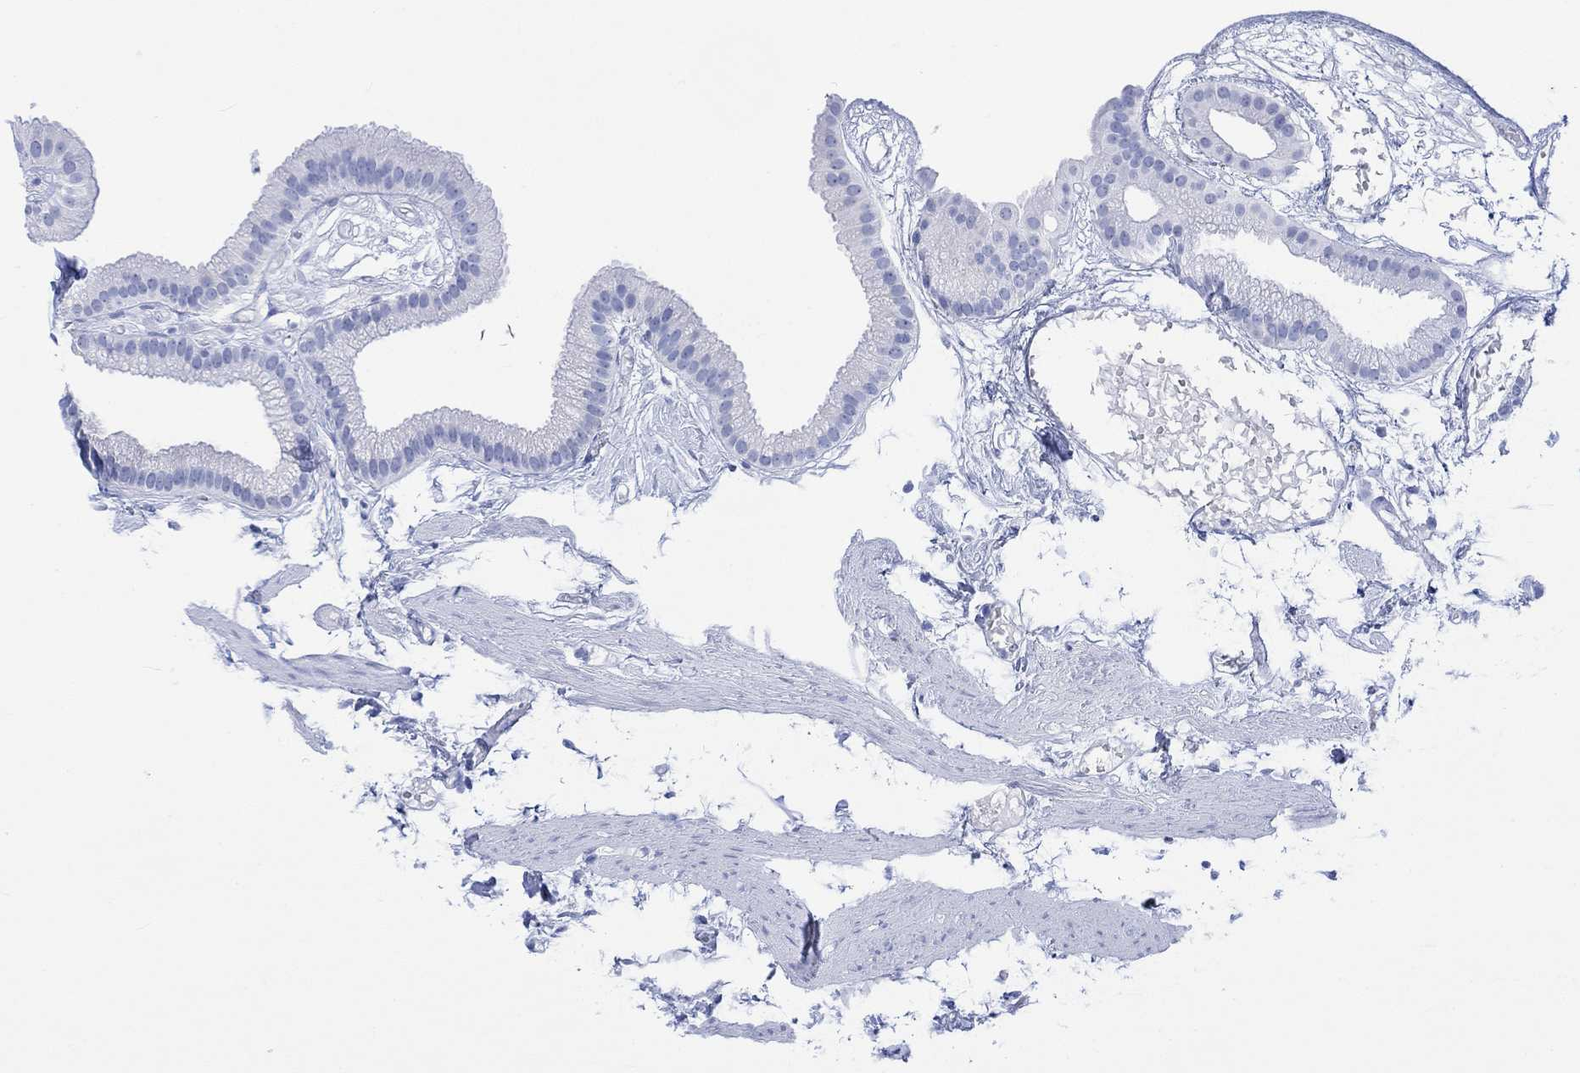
{"staining": {"intensity": "negative", "quantity": "none", "location": "none"}, "tissue": "gallbladder", "cell_type": "Glandular cells", "image_type": "normal", "snomed": [{"axis": "morphology", "description": "Normal tissue, NOS"}, {"axis": "topography", "description": "Gallbladder"}], "caption": "This is an IHC micrograph of benign gallbladder. There is no staining in glandular cells.", "gene": "CELF4", "patient": {"sex": "female", "age": 45}}